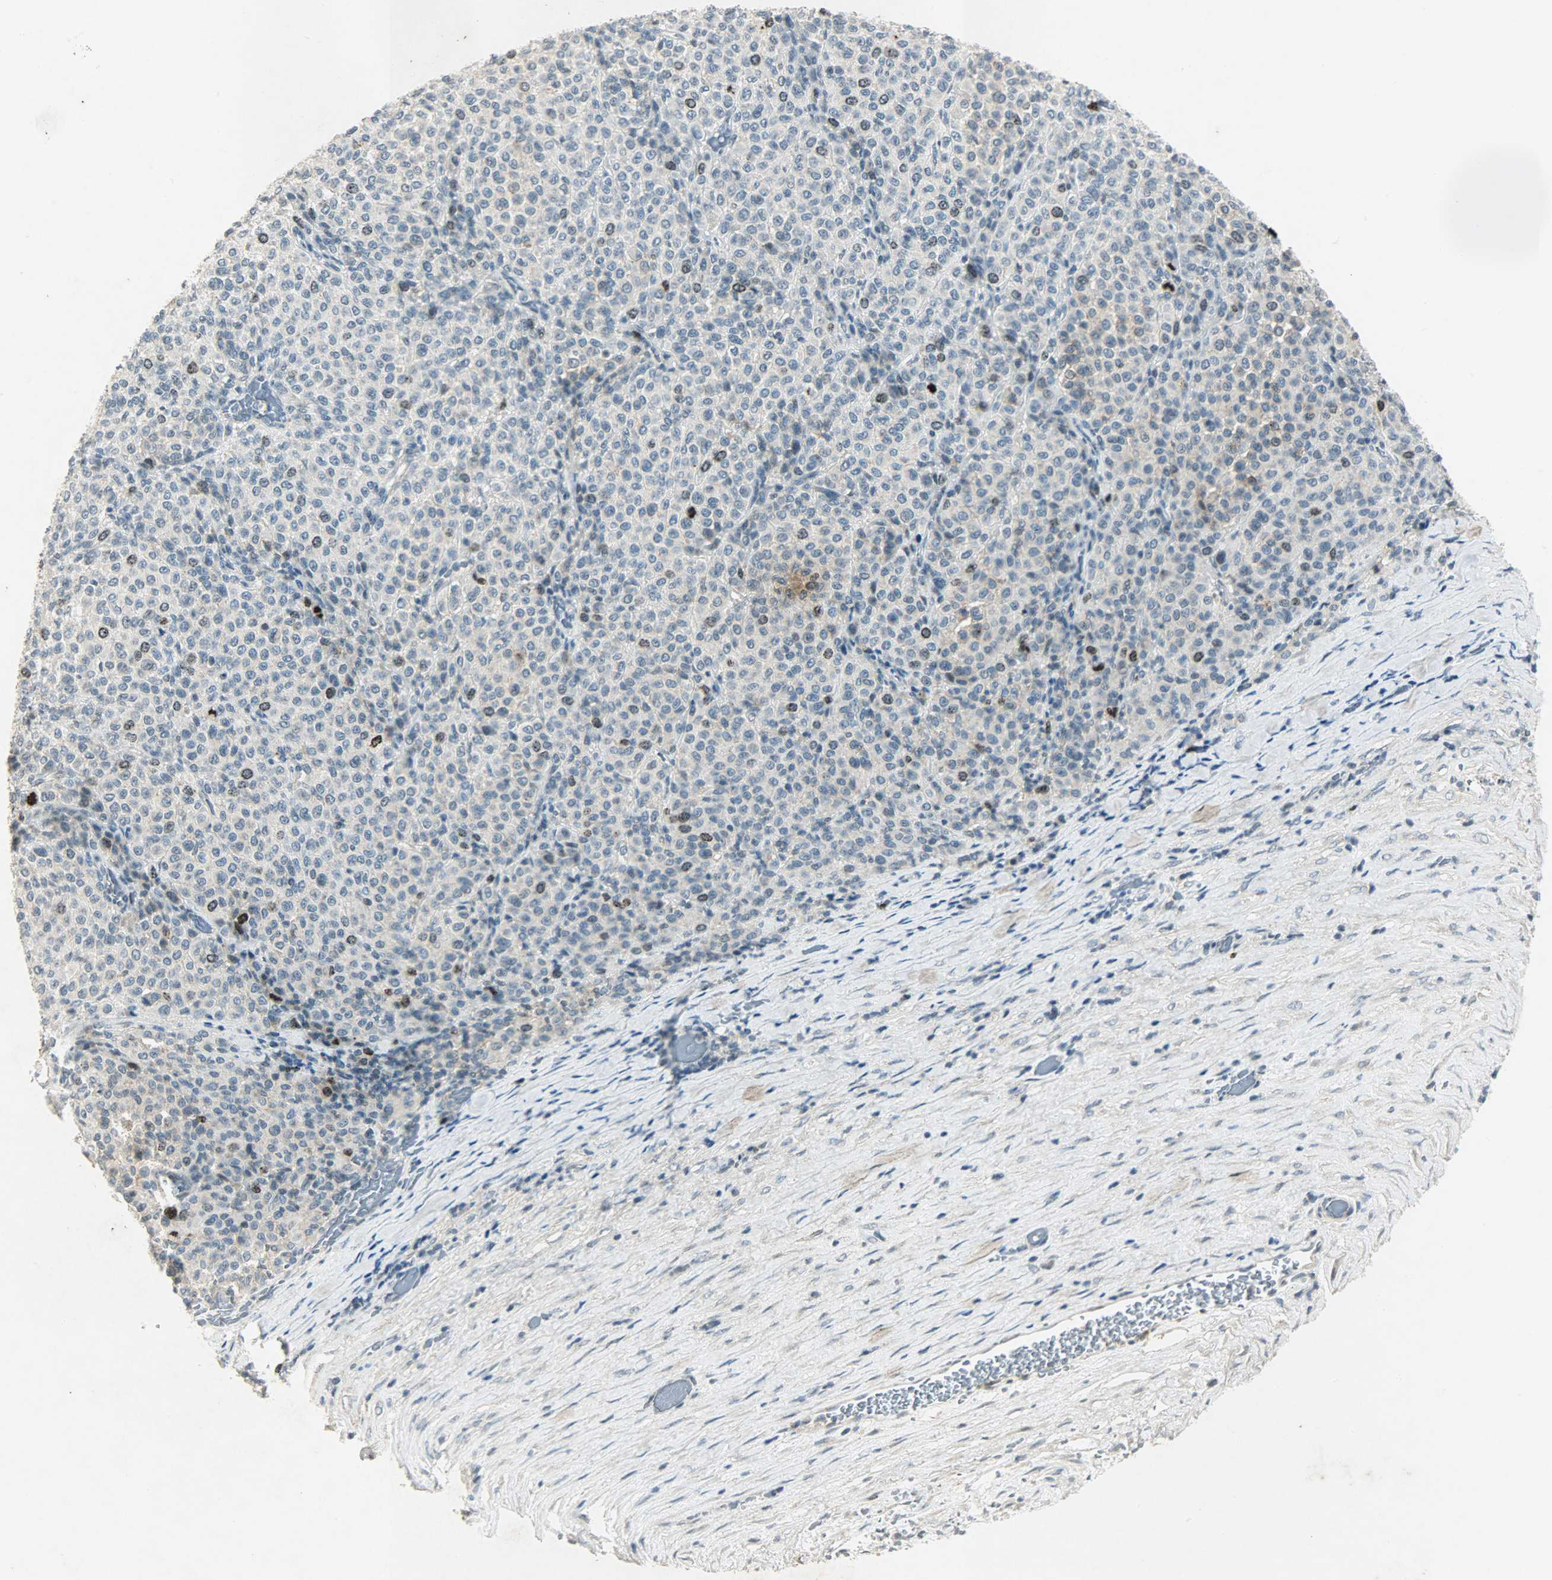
{"staining": {"intensity": "moderate", "quantity": "25%-75%", "location": "nuclear"}, "tissue": "melanoma", "cell_type": "Tumor cells", "image_type": "cancer", "snomed": [{"axis": "morphology", "description": "Malignant melanoma, Metastatic site"}, {"axis": "topography", "description": "Pancreas"}], "caption": "This photomicrograph reveals immunohistochemistry (IHC) staining of human melanoma, with medium moderate nuclear expression in about 25%-75% of tumor cells.", "gene": "AURKB", "patient": {"sex": "female", "age": 30}}